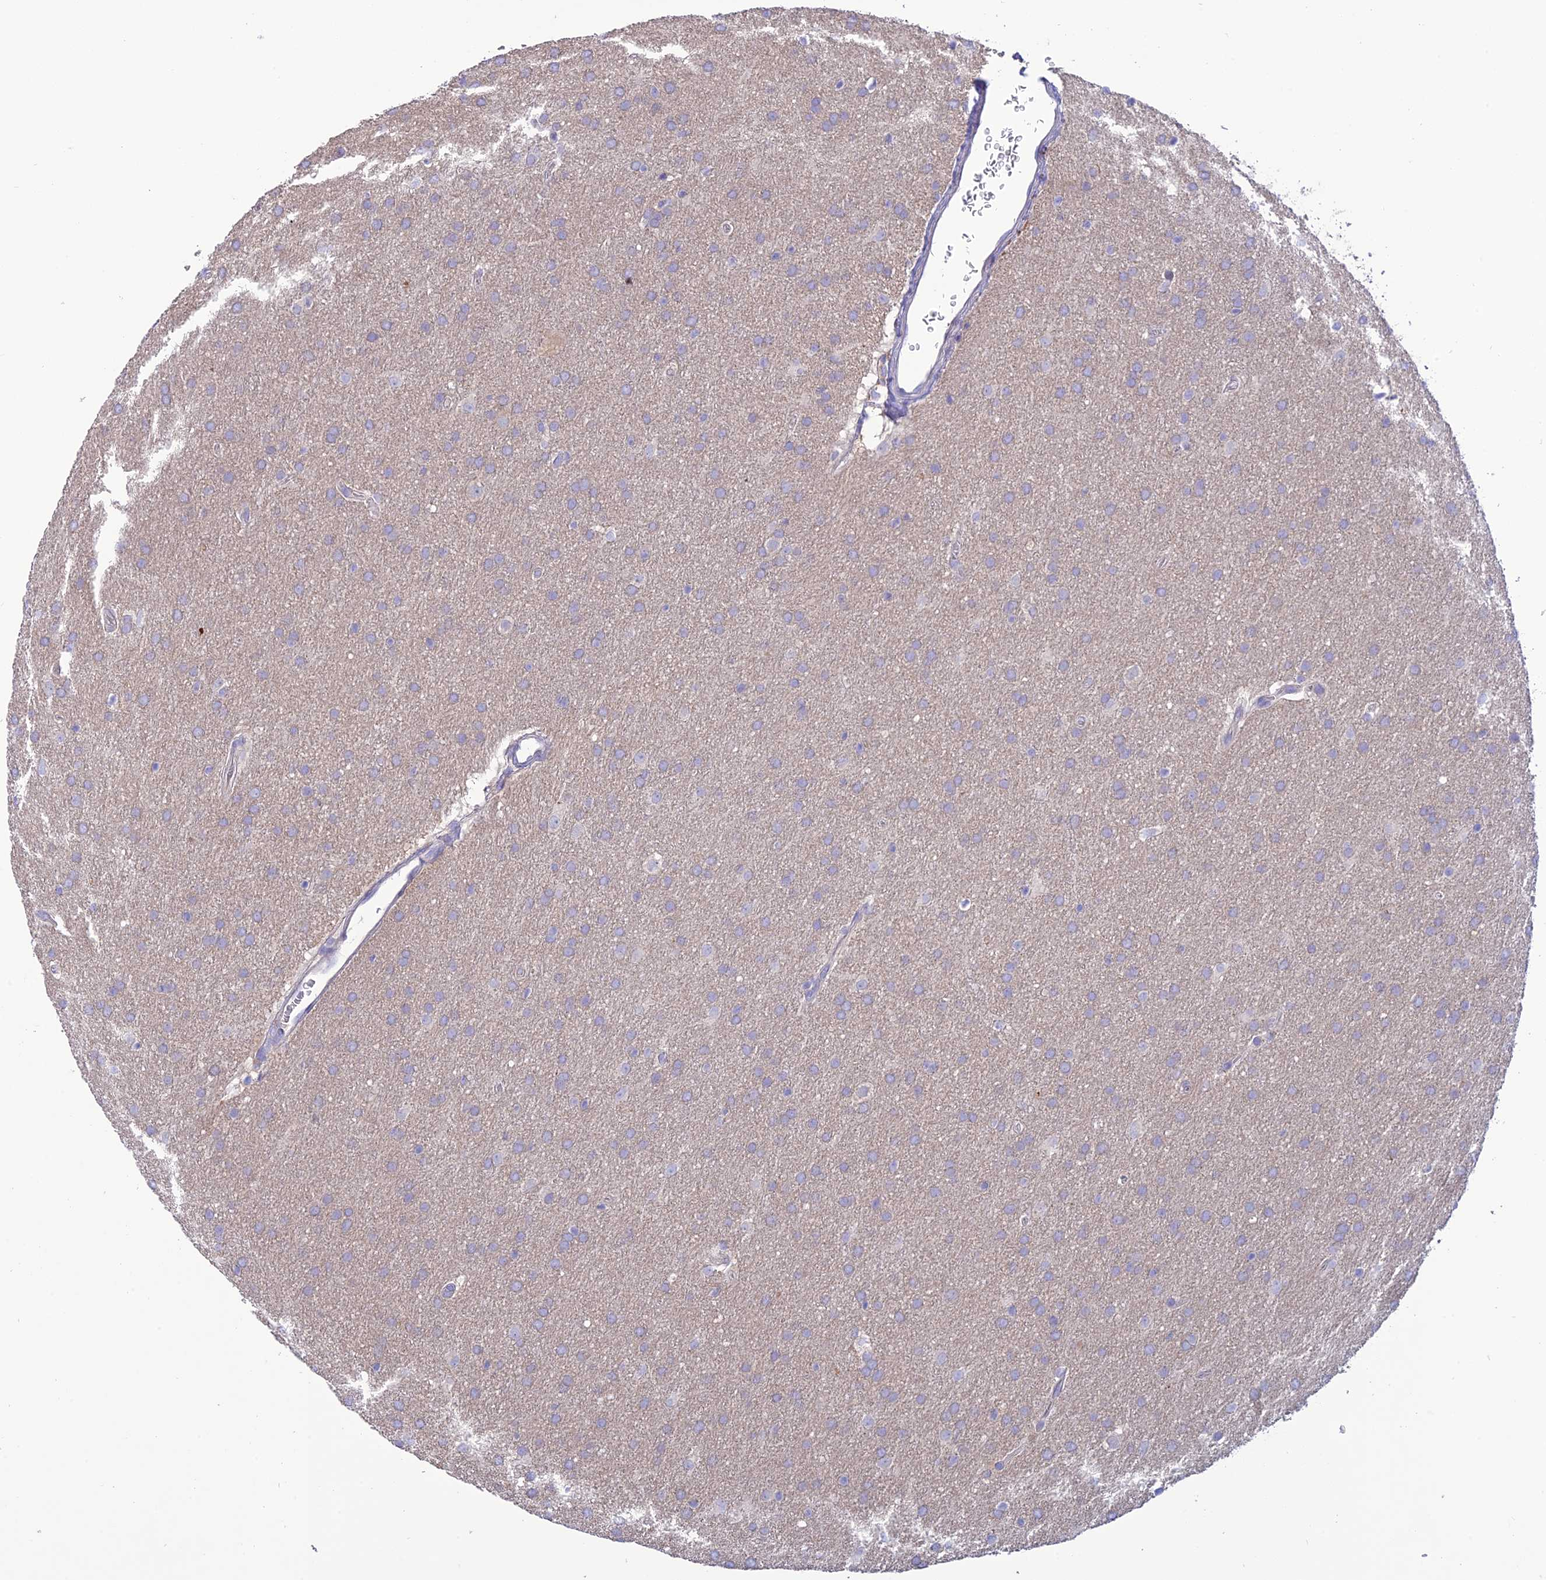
{"staining": {"intensity": "negative", "quantity": "none", "location": "none"}, "tissue": "glioma", "cell_type": "Tumor cells", "image_type": "cancer", "snomed": [{"axis": "morphology", "description": "Glioma, malignant, Low grade"}, {"axis": "topography", "description": "Brain"}], "caption": "Human malignant low-grade glioma stained for a protein using IHC demonstrates no expression in tumor cells.", "gene": "SFT2D2", "patient": {"sex": "female", "age": 32}}